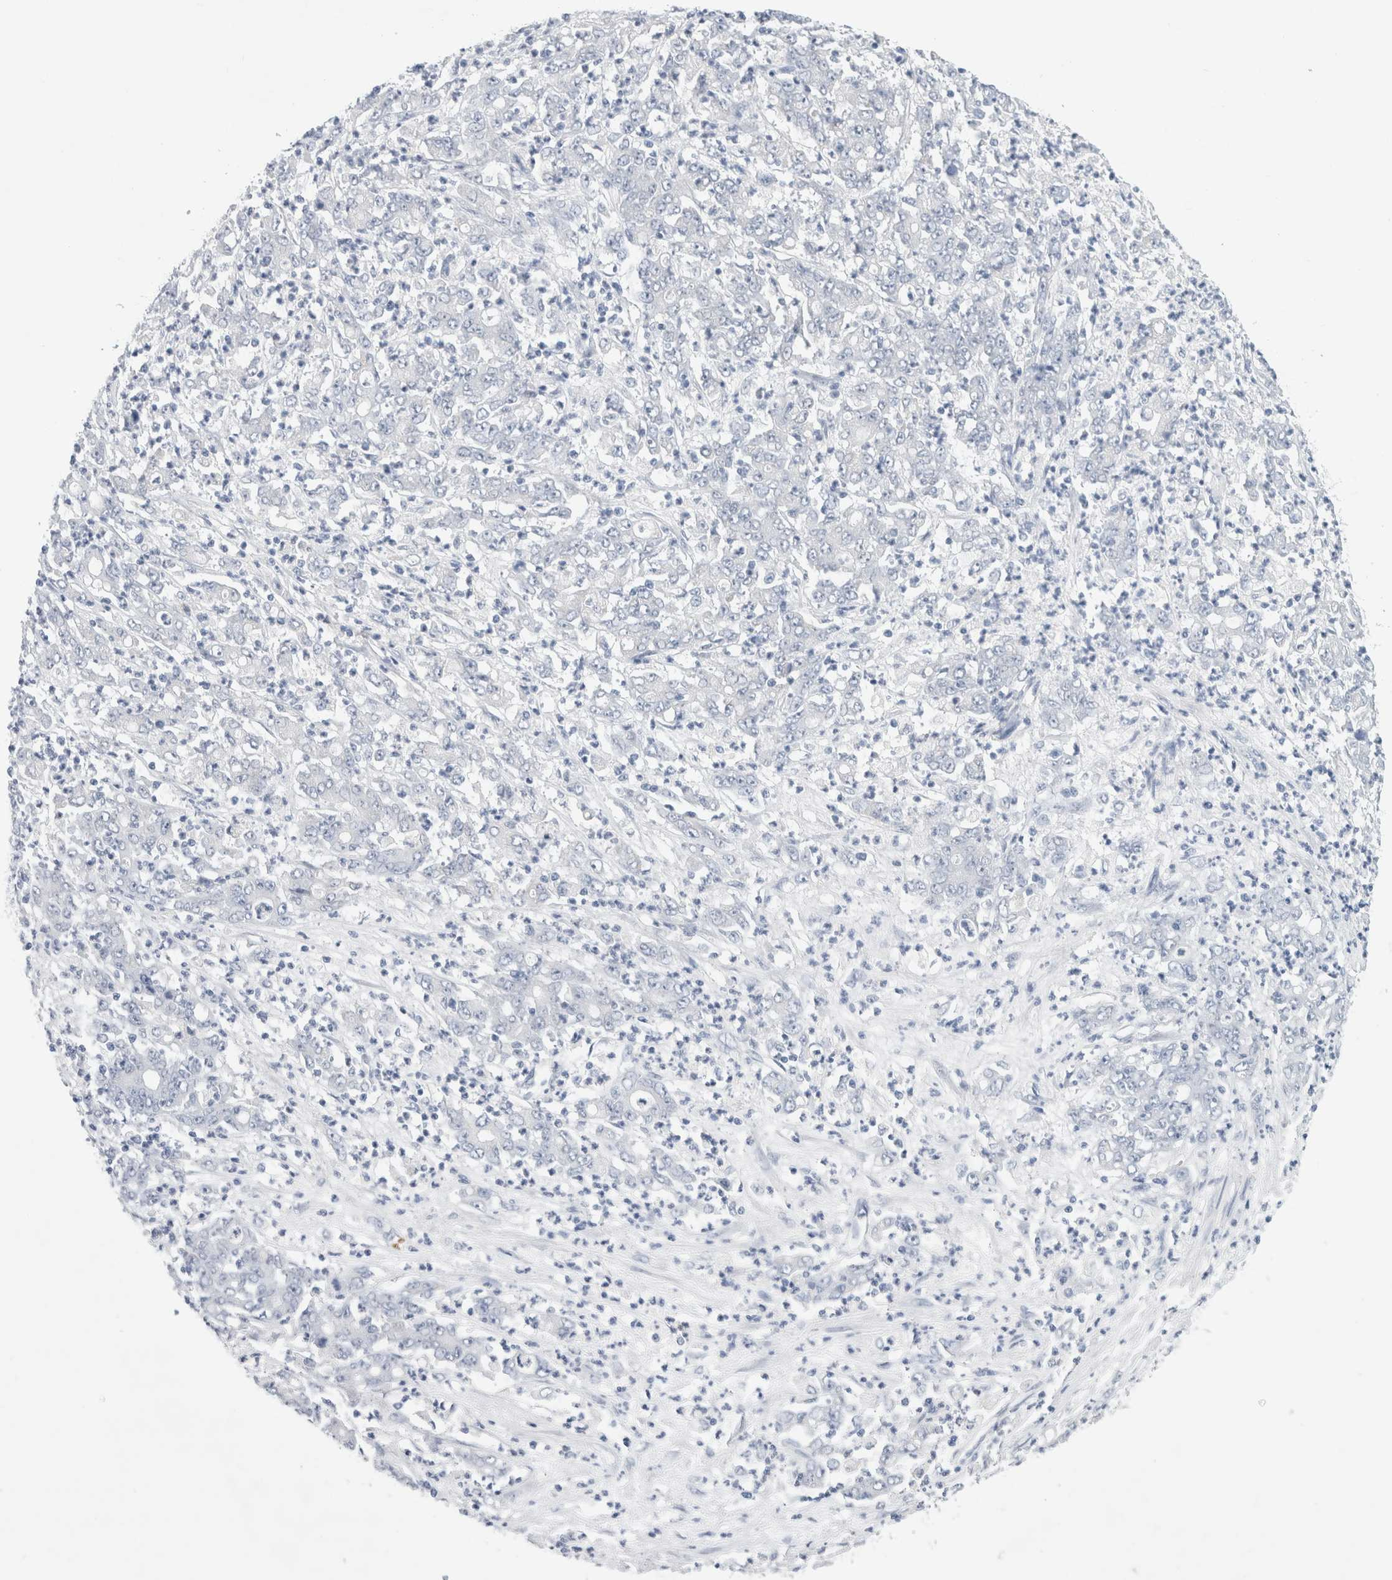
{"staining": {"intensity": "negative", "quantity": "none", "location": "none"}, "tissue": "stomach cancer", "cell_type": "Tumor cells", "image_type": "cancer", "snomed": [{"axis": "morphology", "description": "Adenocarcinoma, NOS"}, {"axis": "topography", "description": "Stomach, lower"}], "caption": "Tumor cells show no significant protein expression in adenocarcinoma (stomach). Nuclei are stained in blue.", "gene": "SLC22A12", "patient": {"sex": "female", "age": 71}}